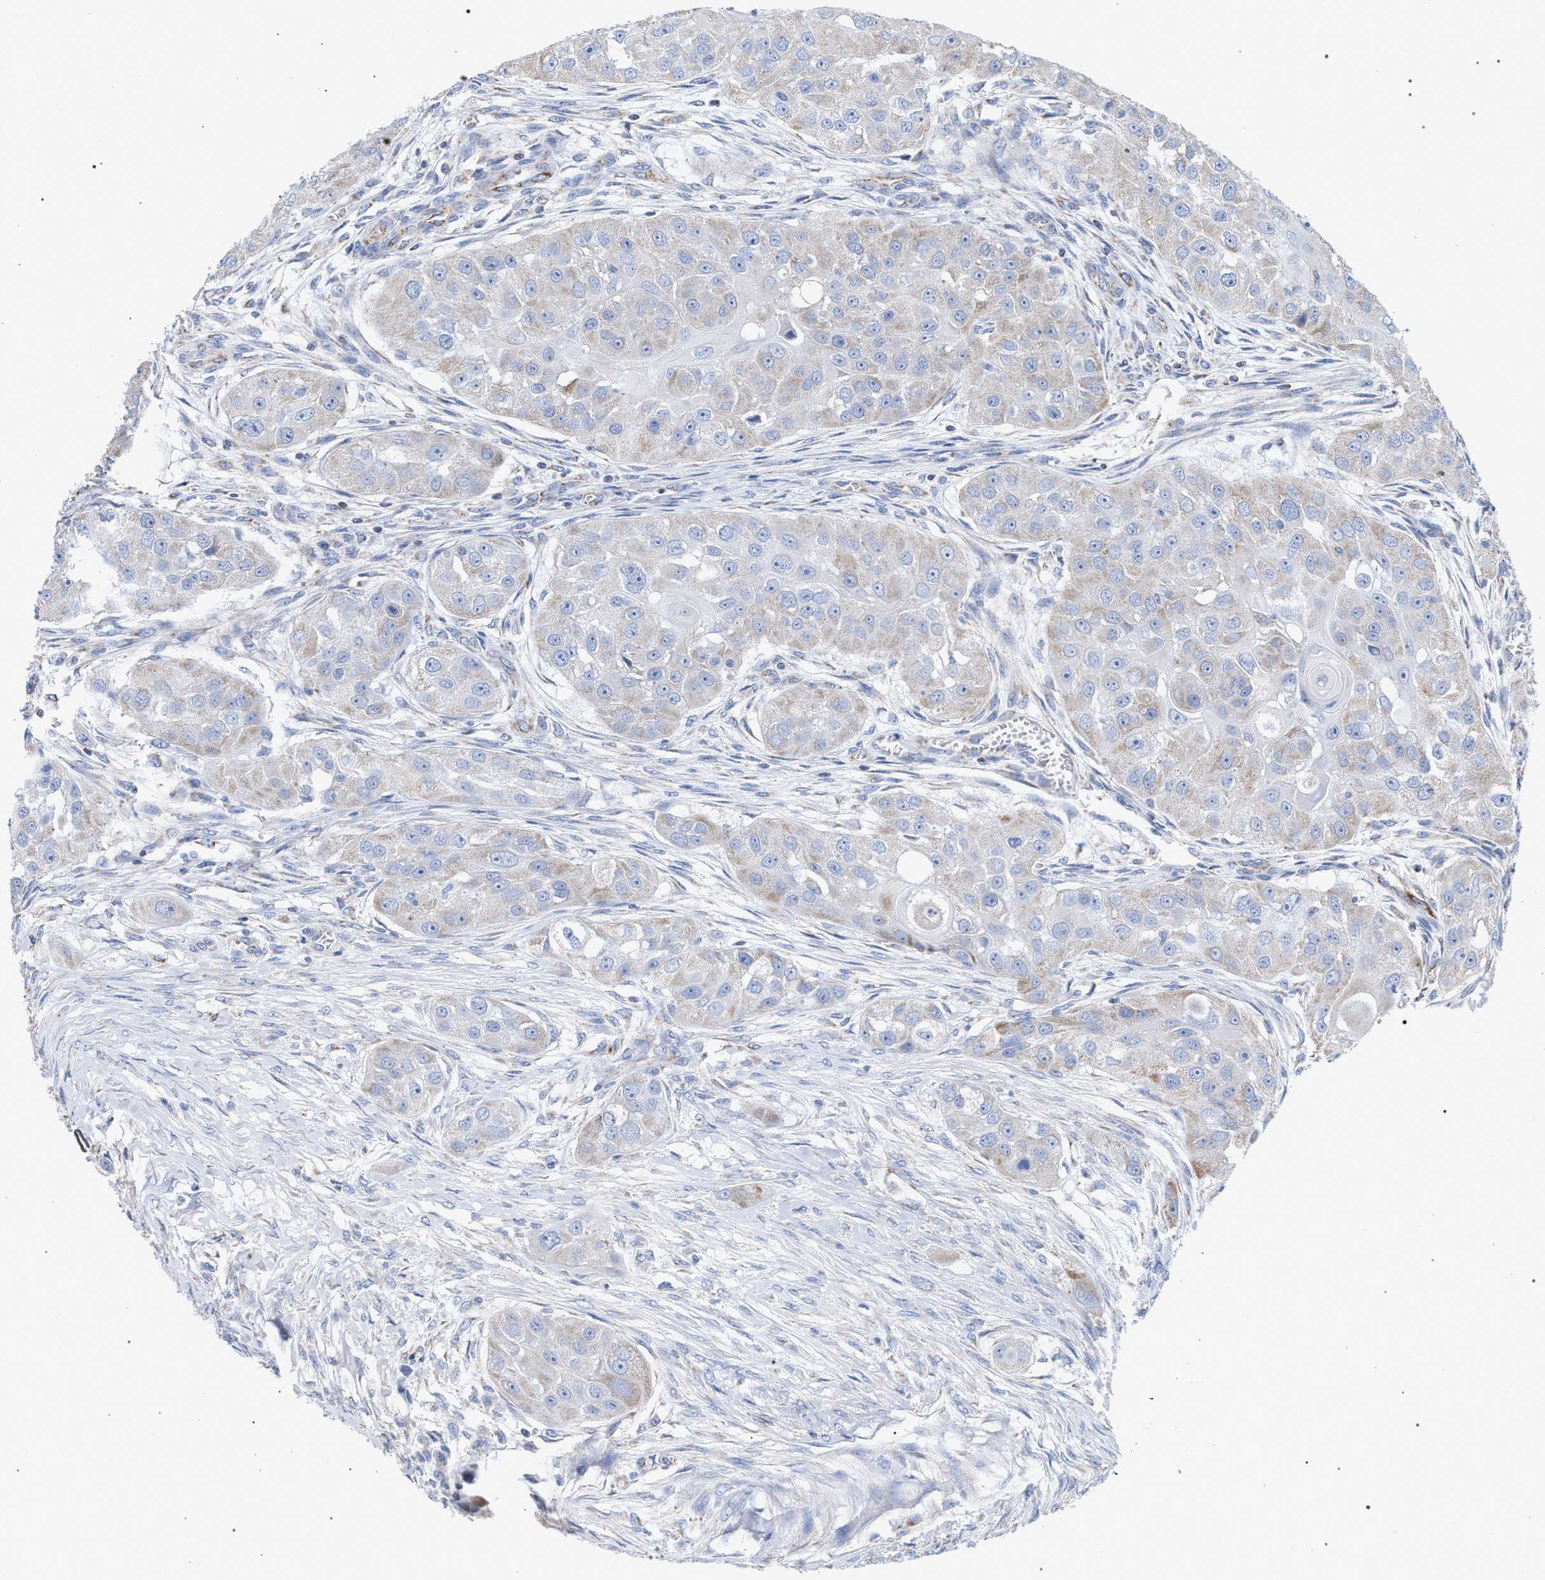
{"staining": {"intensity": "weak", "quantity": "<25%", "location": "cytoplasmic/membranous"}, "tissue": "head and neck cancer", "cell_type": "Tumor cells", "image_type": "cancer", "snomed": [{"axis": "morphology", "description": "Normal tissue, NOS"}, {"axis": "morphology", "description": "Squamous cell carcinoma, NOS"}, {"axis": "topography", "description": "Skeletal muscle"}, {"axis": "topography", "description": "Head-Neck"}], "caption": "Tumor cells are negative for protein expression in human head and neck cancer.", "gene": "ECI2", "patient": {"sex": "male", "age": 51}}